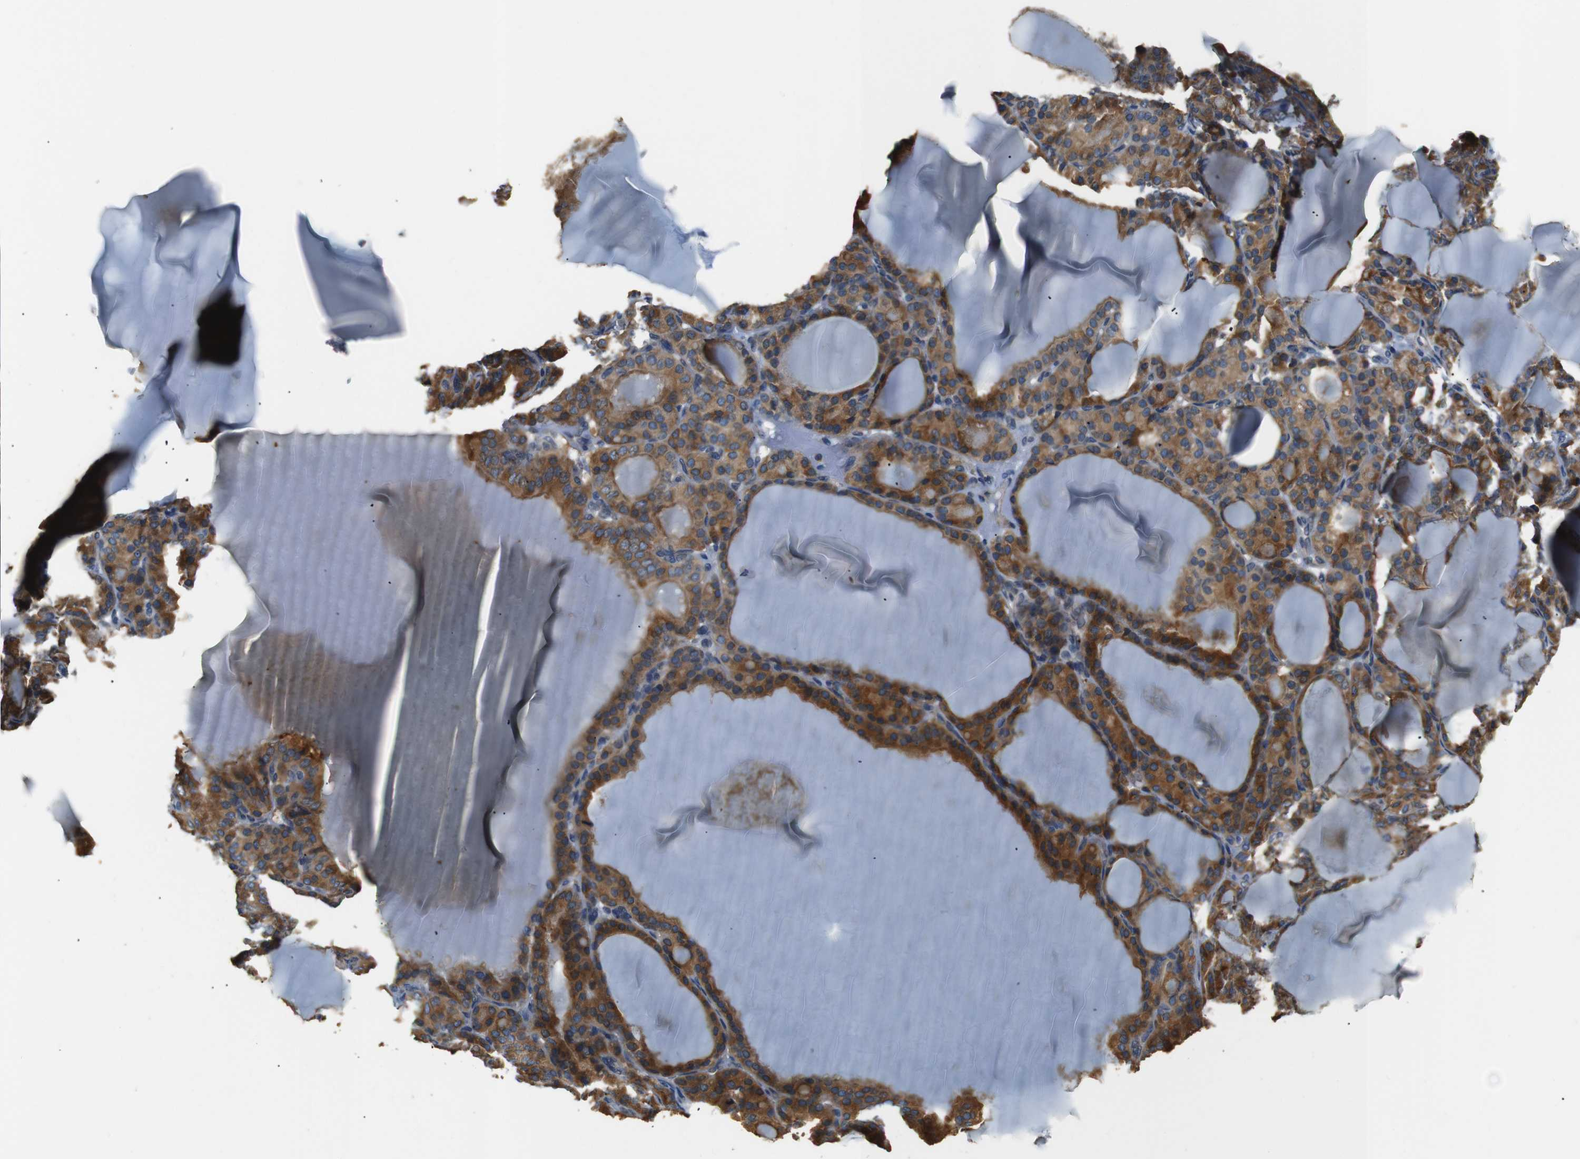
{"staining": {"intensity": "moderate", "quantity": ">75%", "location": "cytoplasmic/membranous"}, "tissue": "thyroid gland", "cell_type": "Glandular cells", "image_type": "normal", "snomed": [{"axis": "morphology", "description": "Normal tissue, NOS"}, {"axis": "topography", "description": "Thyroid gland"}], "caption": "Moderate cytoplasmic/membranous expression for a protein is identified in approximately >75% of glandular cells of benign thyroid gland using immunohistochemistry.", "gene": "TMED2", "patient": {"sex": "female", "age": 28}}